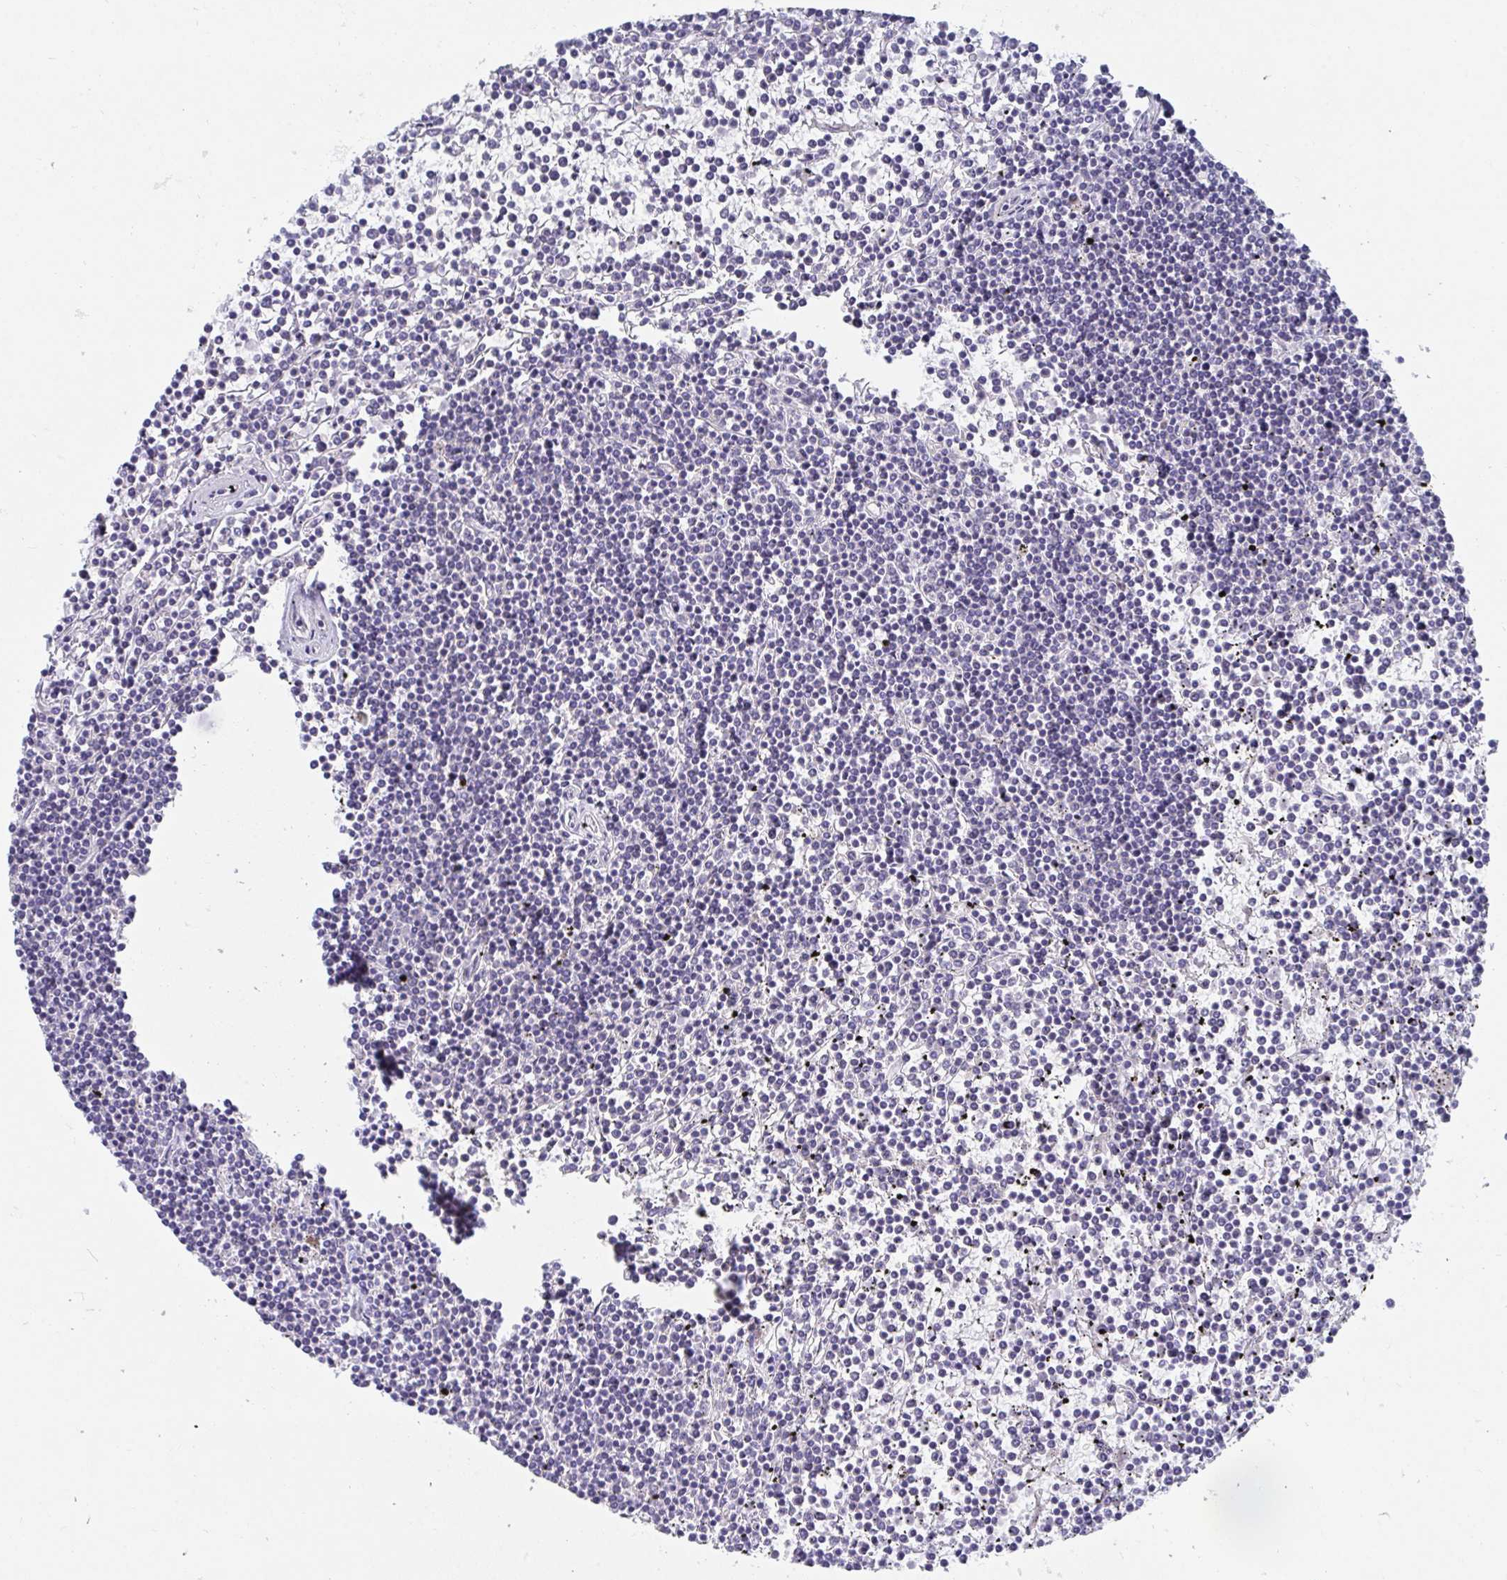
{"staining": {"intensity": "negative", "quantity": "none", "location": "none"}, "tissue": "lymphoma", "cell_type": "Tumor cells", "image_type": "cancer", "snomed": [{"axis": "morphology", "description": "Malignant lymphoma, non-Hodgkin's type, Low grade"}, {"axis": "topography", "description": "Spleen"}], "caption": "High power microscopy photomicrograph of an IHC micrograph of low-grade malignant lymphoma, non-Hodgkin's type, revealing no significant expression in tumor cells.", "gene": "ZNF561", "patient": {"sex": "female", "age": 19}}